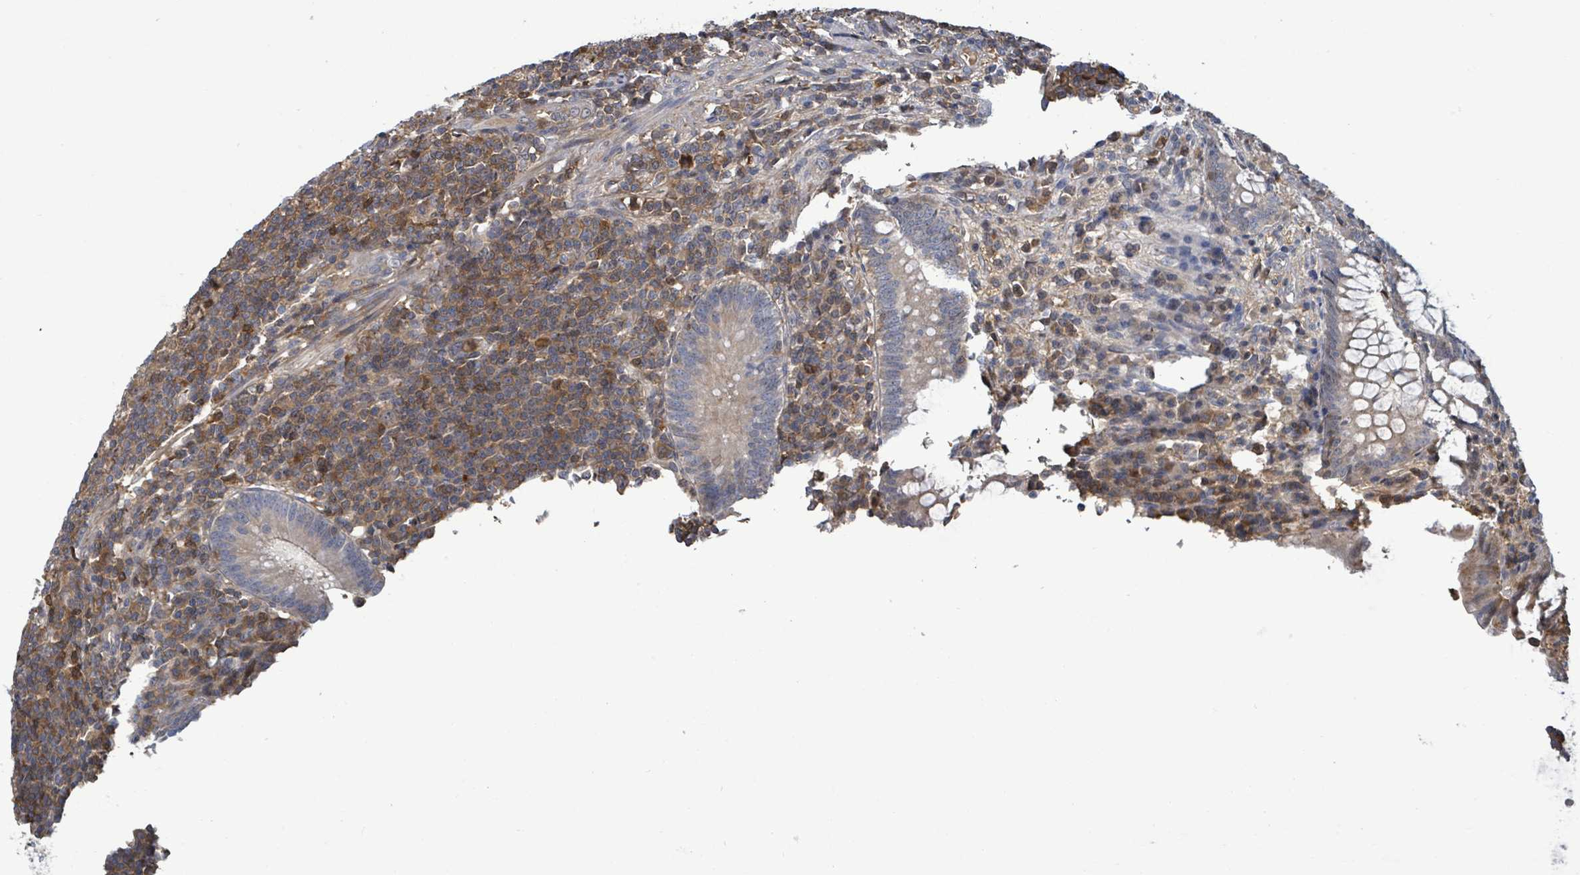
{"staining": {"intensity": "moderate", "quantity": "<25%", "location": "cytoplasmic/membranous"}, "tissue": "appendix", "cell_type": "Glandular cells", "image_type": "normal", "snomed": [{"axis": "morphology", "description": "Normal tissue, NOS"}, {"axis": "topography", "description": "Appendix"}], "caption": "This is an image of immunohistochemistry (IHC) staining of normal appendix, which shows moderate expression in the cytoplasmic/membranous of glandular cells.", "gene": "PGAM1", "patient": {"sex": "male", "age": 83}}